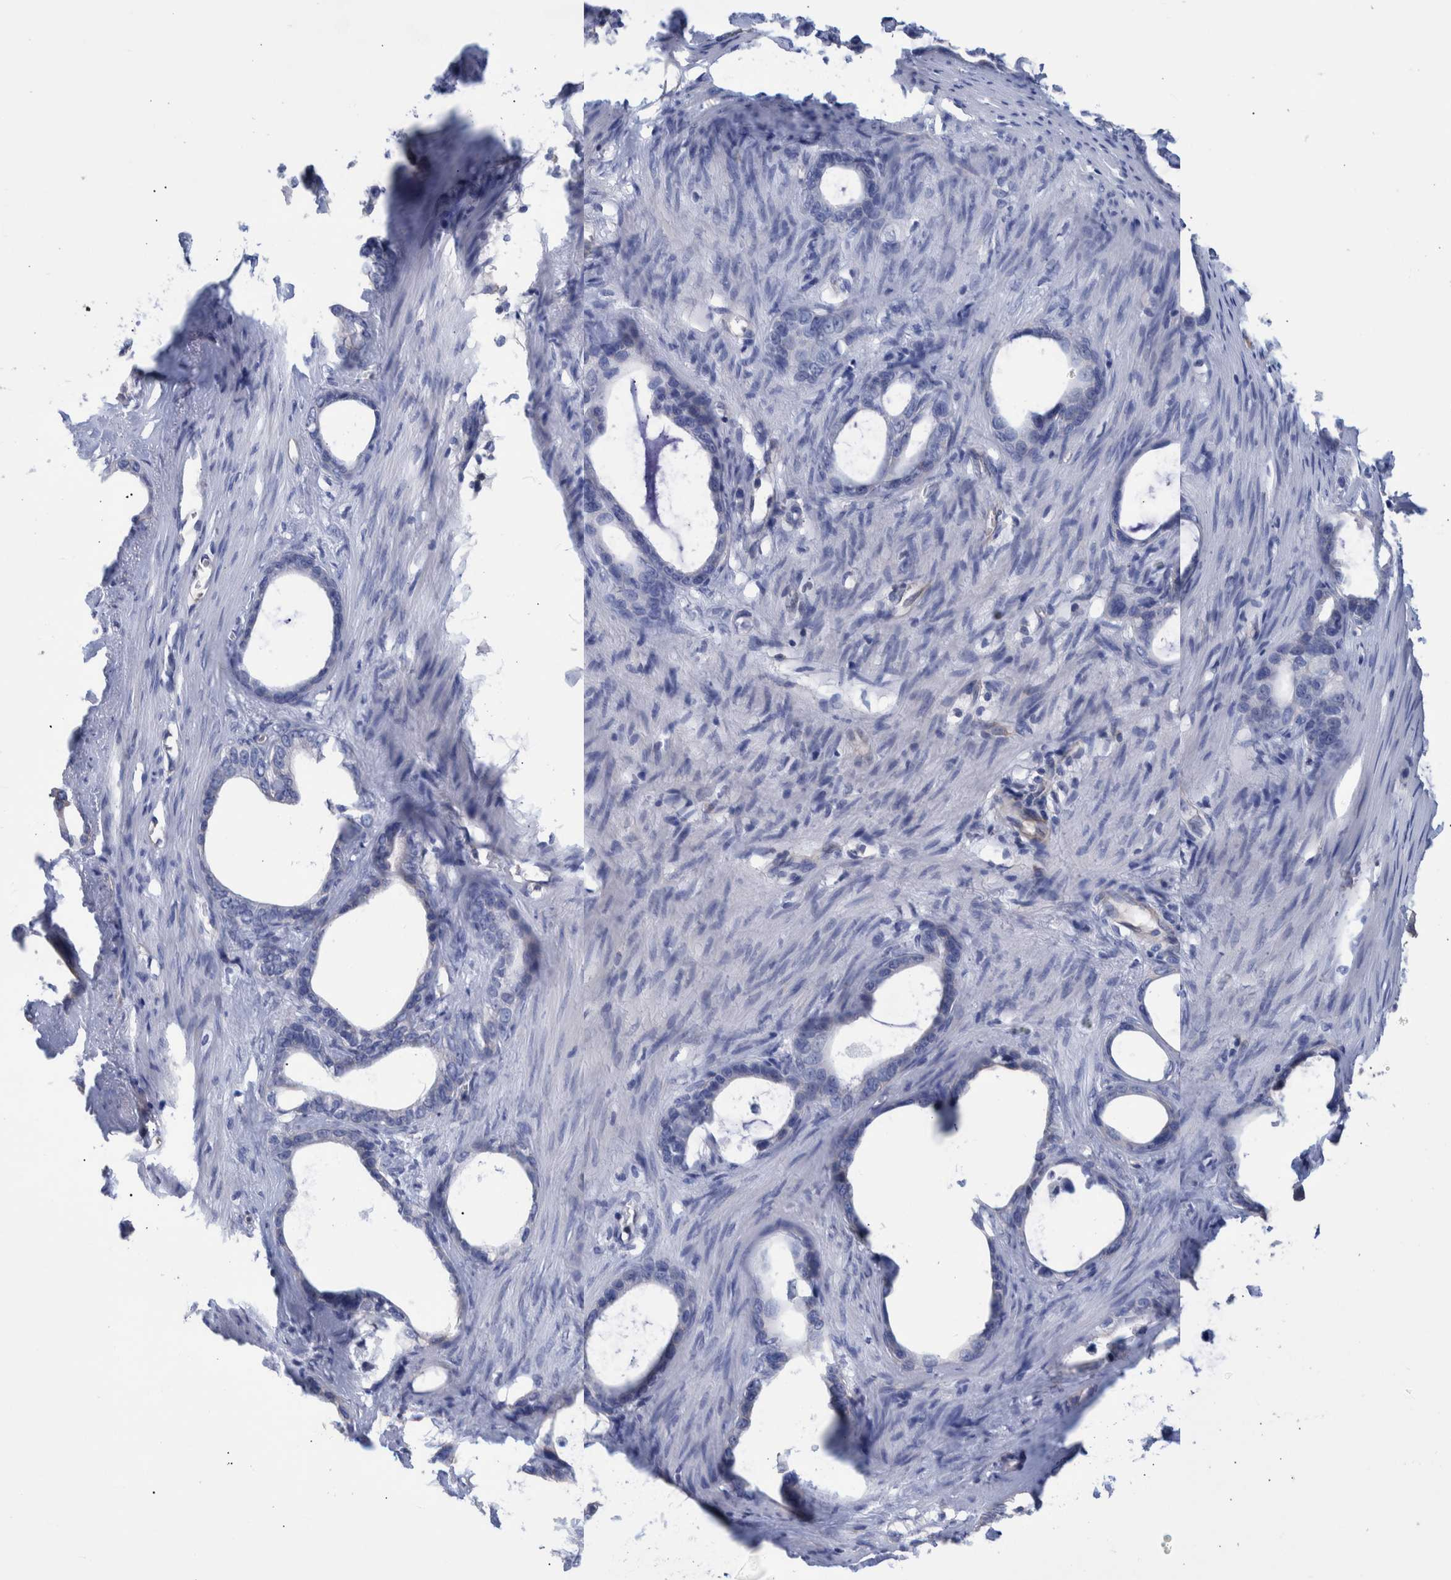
{"staining": {"intensity": "negative", "quantity": "none", "location": "none"}, "tissue": "stomach cancer", "cell_type": "Tumor cells", "image_type": "cancer", "snomed": [{"axis": "morphology", "description": "Adenocarcinoma, NOS"}, {"axis": "topography", "description": "Stomach"}], "caption": "High power microscopy micrograph of an IHC image of stomach cancer (adenocarcinoma), revealing no significant positivity in tumor cells.", "gene": "PPP3CC", "patient": {"sex": "female", "age": 75}}